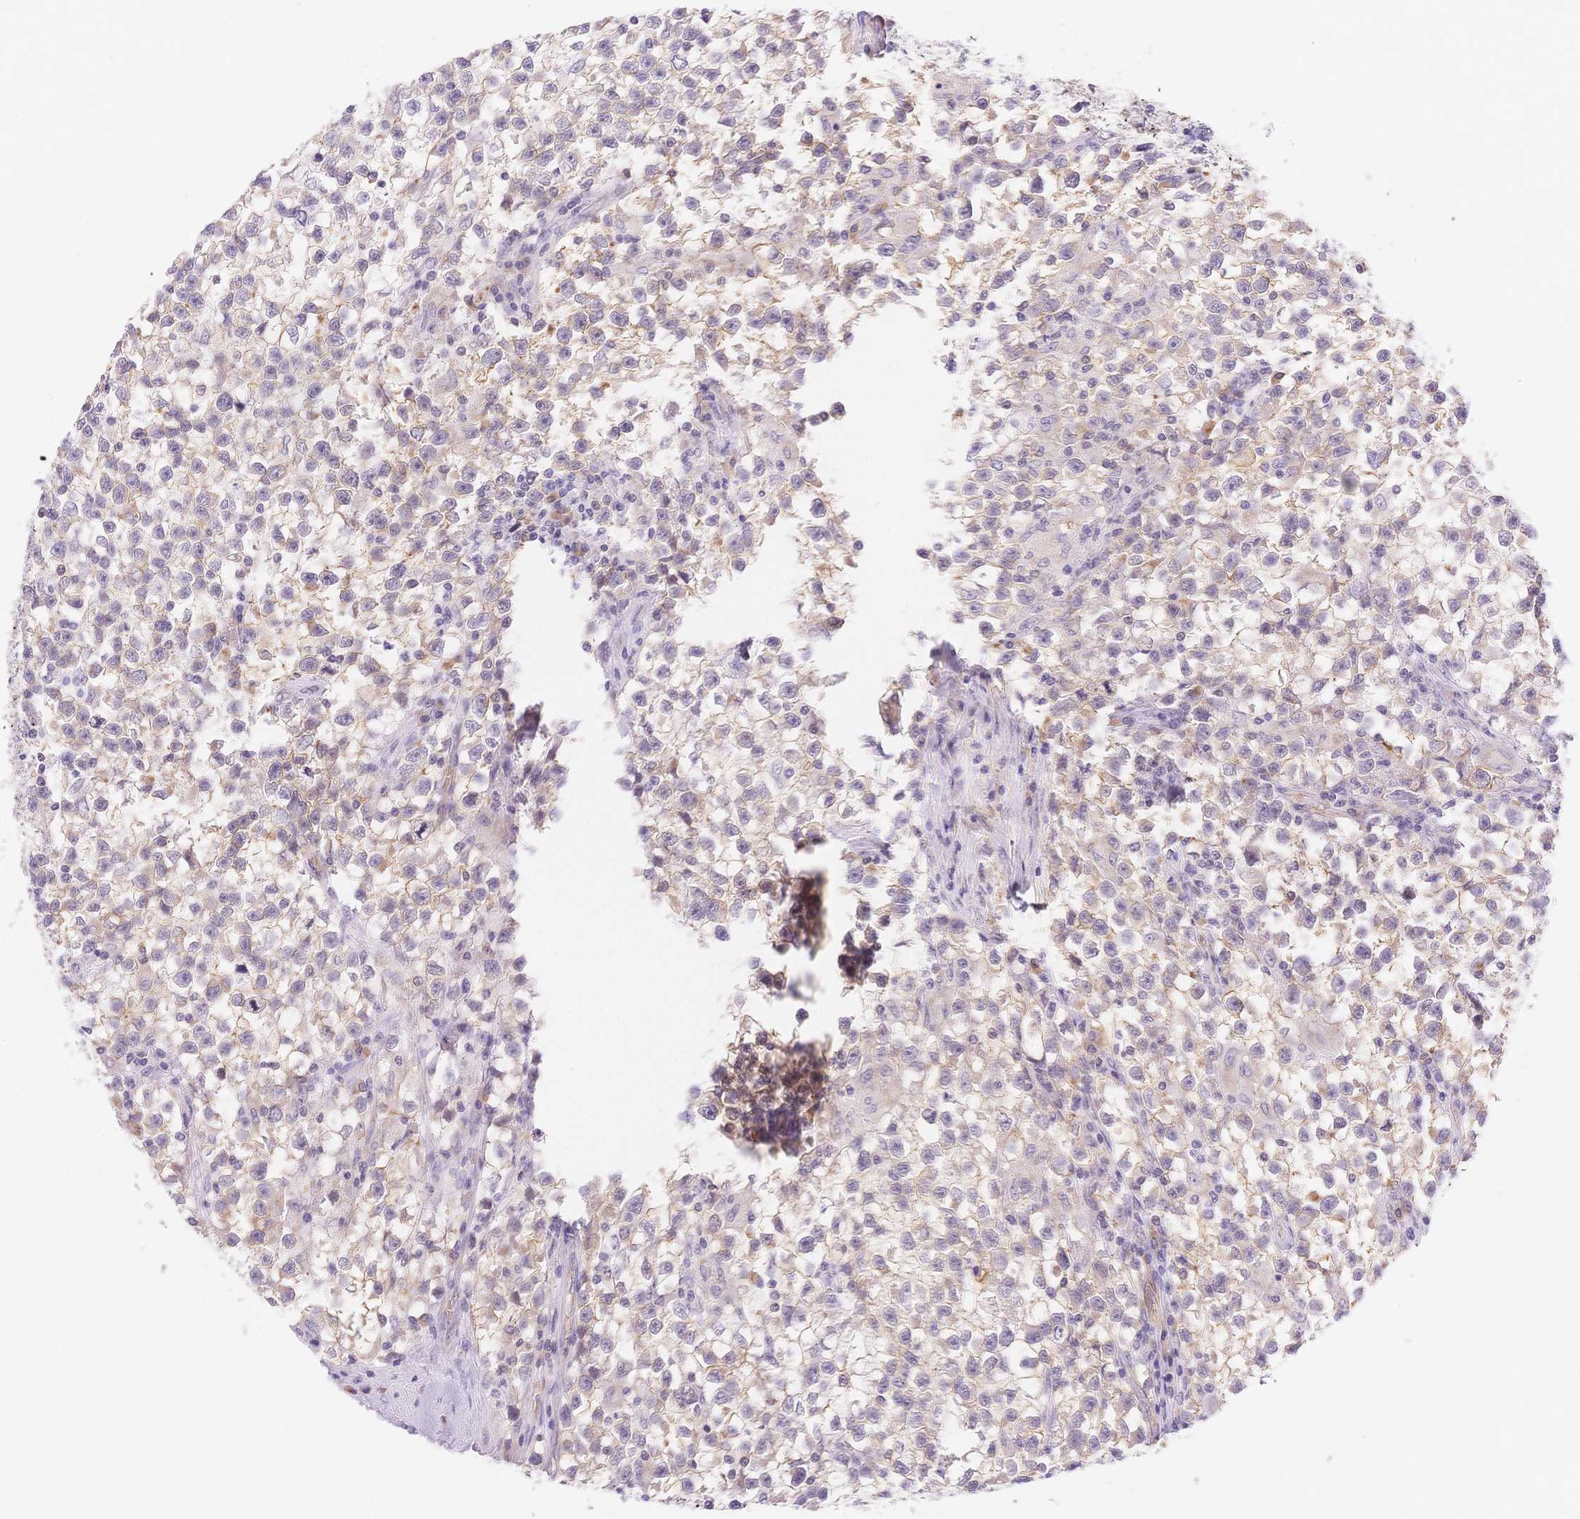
{"staining": {"intensity": "negative", "quantity": "none", "location": "none"}, "tissue": "testis cancer", "cell_type": "Tumor cells", "image_type": "cancer", "snomed": [{"axis": "morphology", "description": "Seminoma, NOS"}, {"axis": "topography", "description": "Testis"}], "caption": "A photomicrograph of testis cancer stained for a protein shows no brown staining in tumor cells.", "gene": "CSN1S1", "patient": {"sex": "male", "age": 31}}